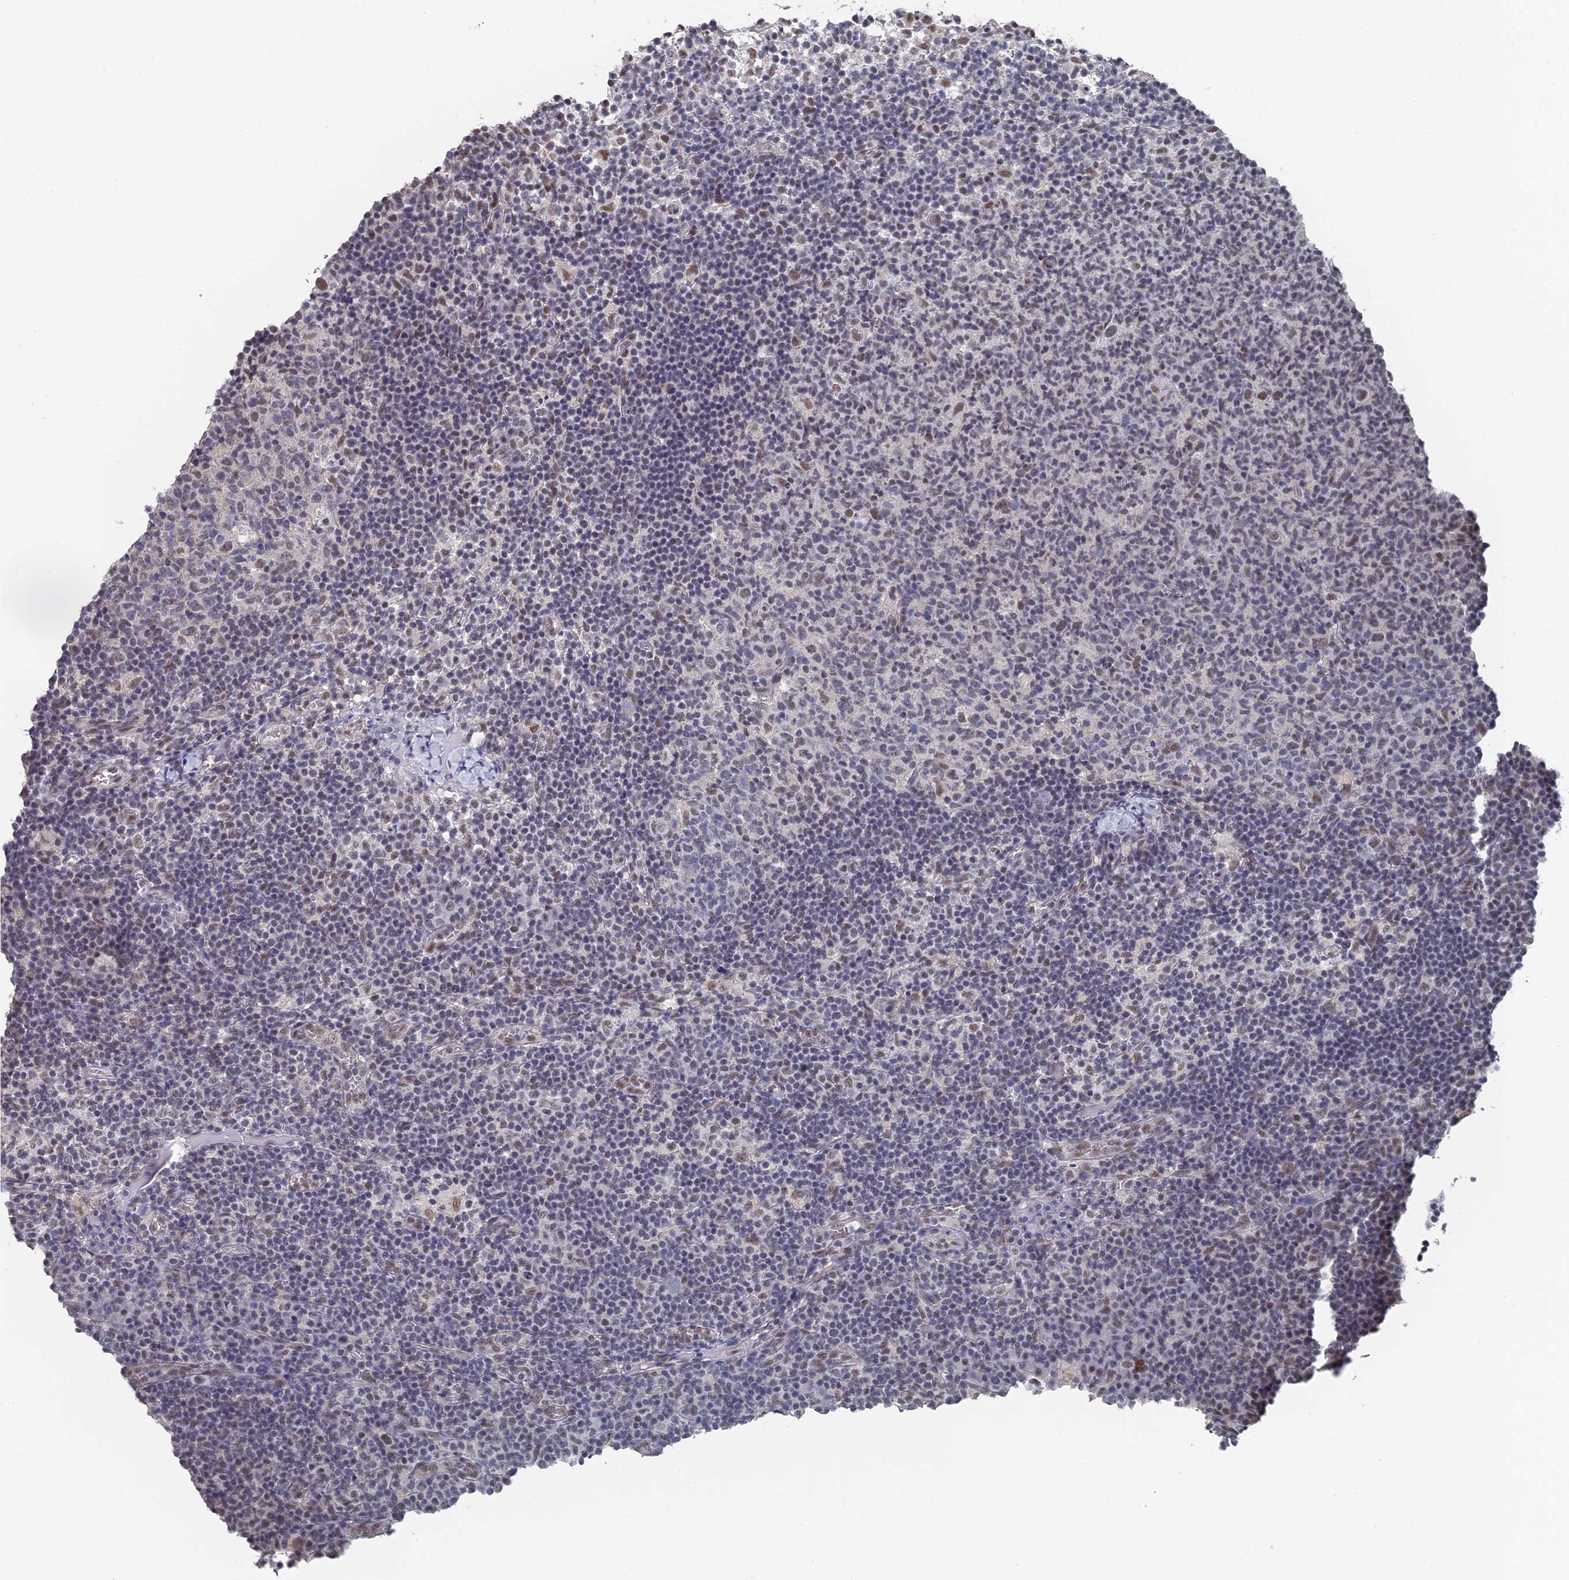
{"staining": {"intensity": "moderate", "quantity": "<25%", "location": "nuclear"}, "tissue": "lymph node", "cell_type": "Germinal center cells", "image_type": "normal", "snomed": [{"axis": "morphology", "description": "Normal tissue, NOS"}, {"axis": "morphology", "description": "Inflammation, NOS"}, {"axis": "topography", "description": "Lymph node"}], "caption": "Immunohistochemical staining of normal human lymph node displays <25% levels of moderate nuclear protein expression in approximately <25% of germinal center cells.", "gene": "TSSC4", "patient": {"sex": "male", "age": 55}}